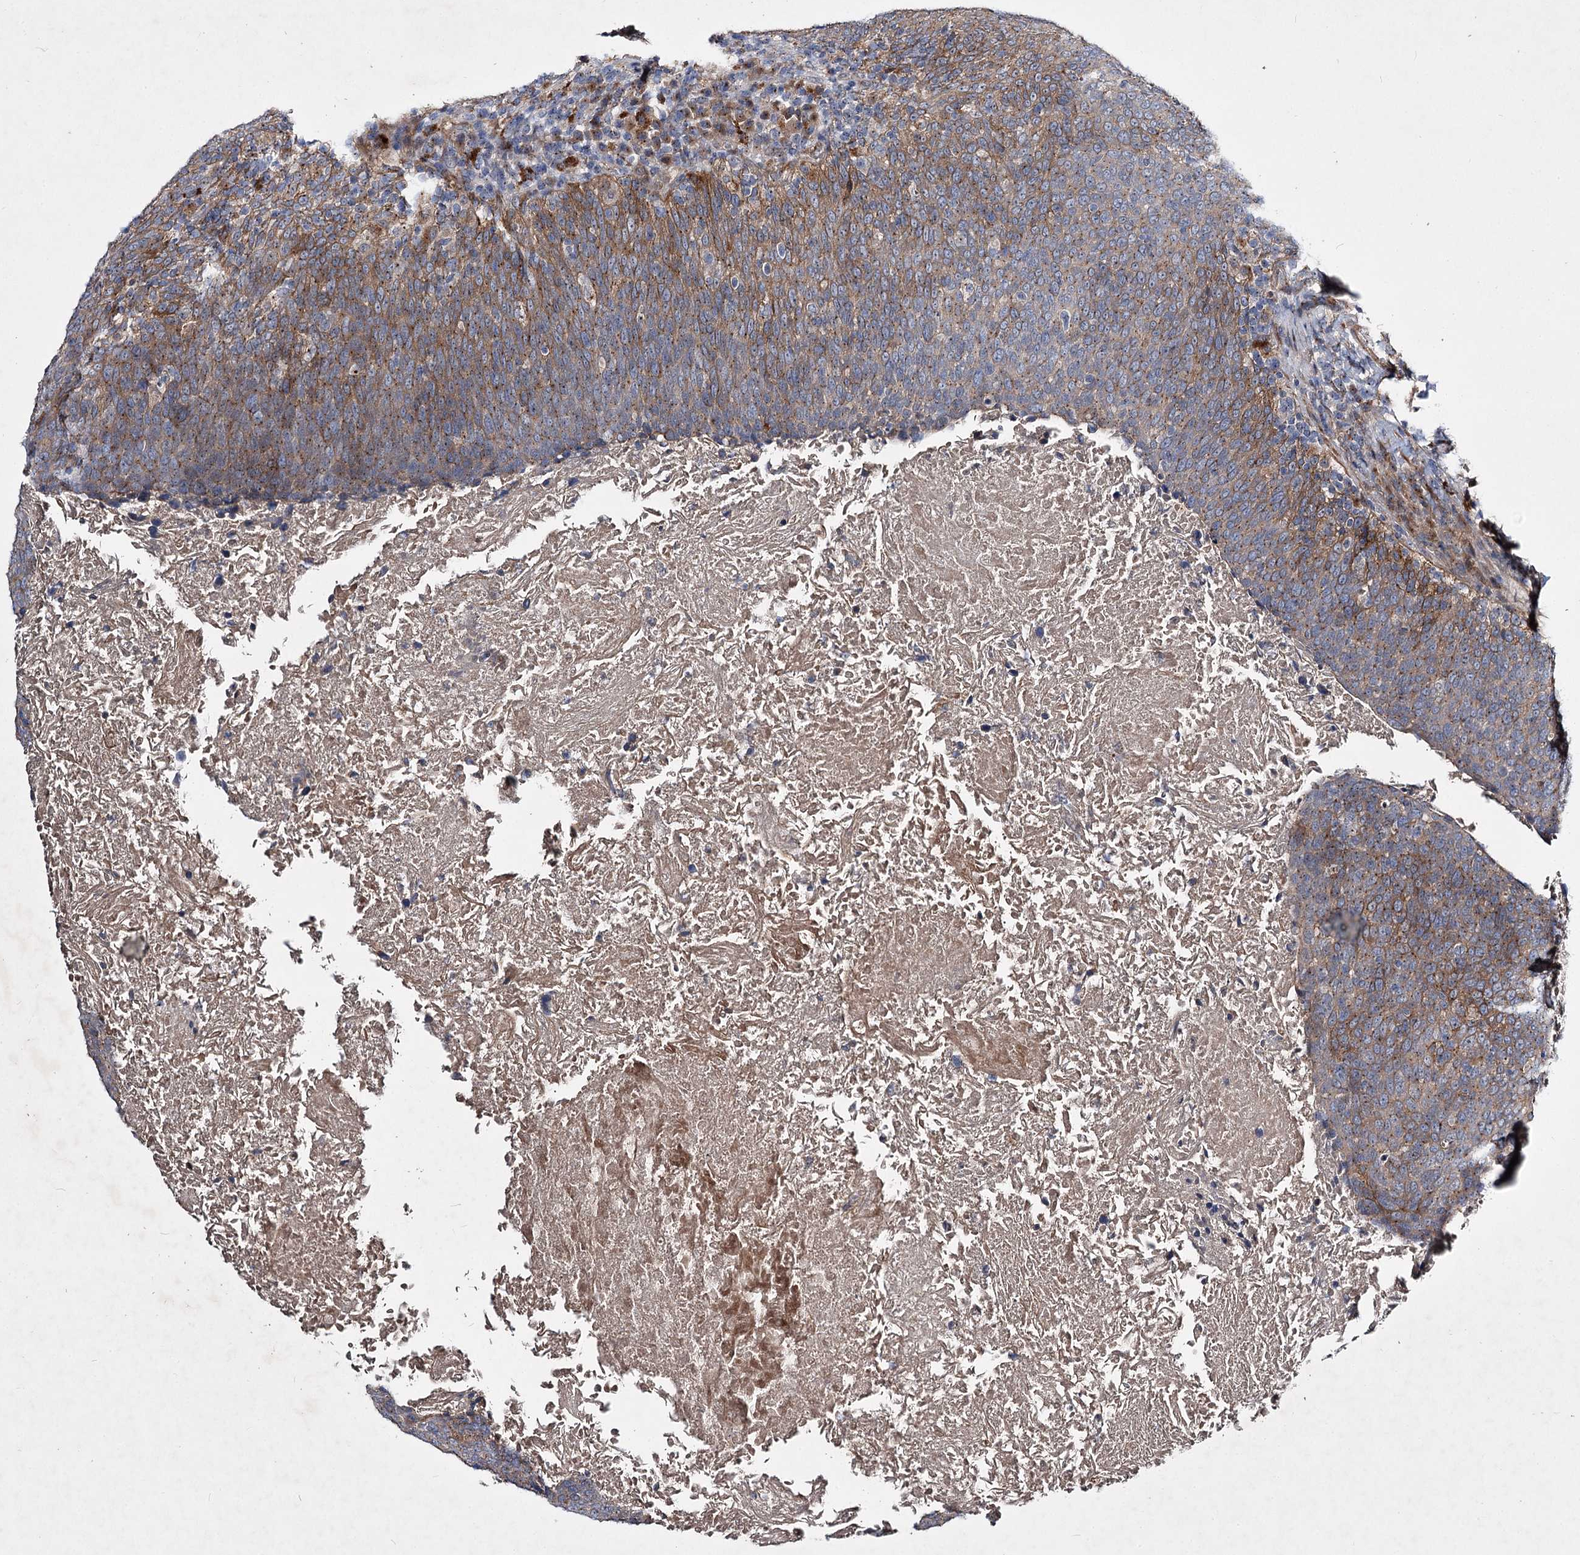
{"staining": {"intensity": "moderate", "quantity": "25%-75%", "location": "cytoplasmic/membranous"}, "tissue": "head and neck cancer", "cell_type": "Tumor cells", "image_type": "cancer", "snomed": [{"axis": "morphology", "description": "Squamous cell carcinoma, NOS"}, {"axis": "morphology", "description": "Squamous cell carcinoma, metastatic, NOS"}, {"axis": "topography", "description": "Lymph node"}, {"axis": "topography", "description": "Head-Neck"}], "caption": "Squamous cell carcinoma (head and neck) stained with DAB (3,3'-diaminobenzidine) immunohistochemistry shows medium levels of moderate cytoplasmic/membranous expression in approximately 25%-75% of tumor cells.", "gene": "MINDY3", "patient": {"sex": "male", "age": 62}}